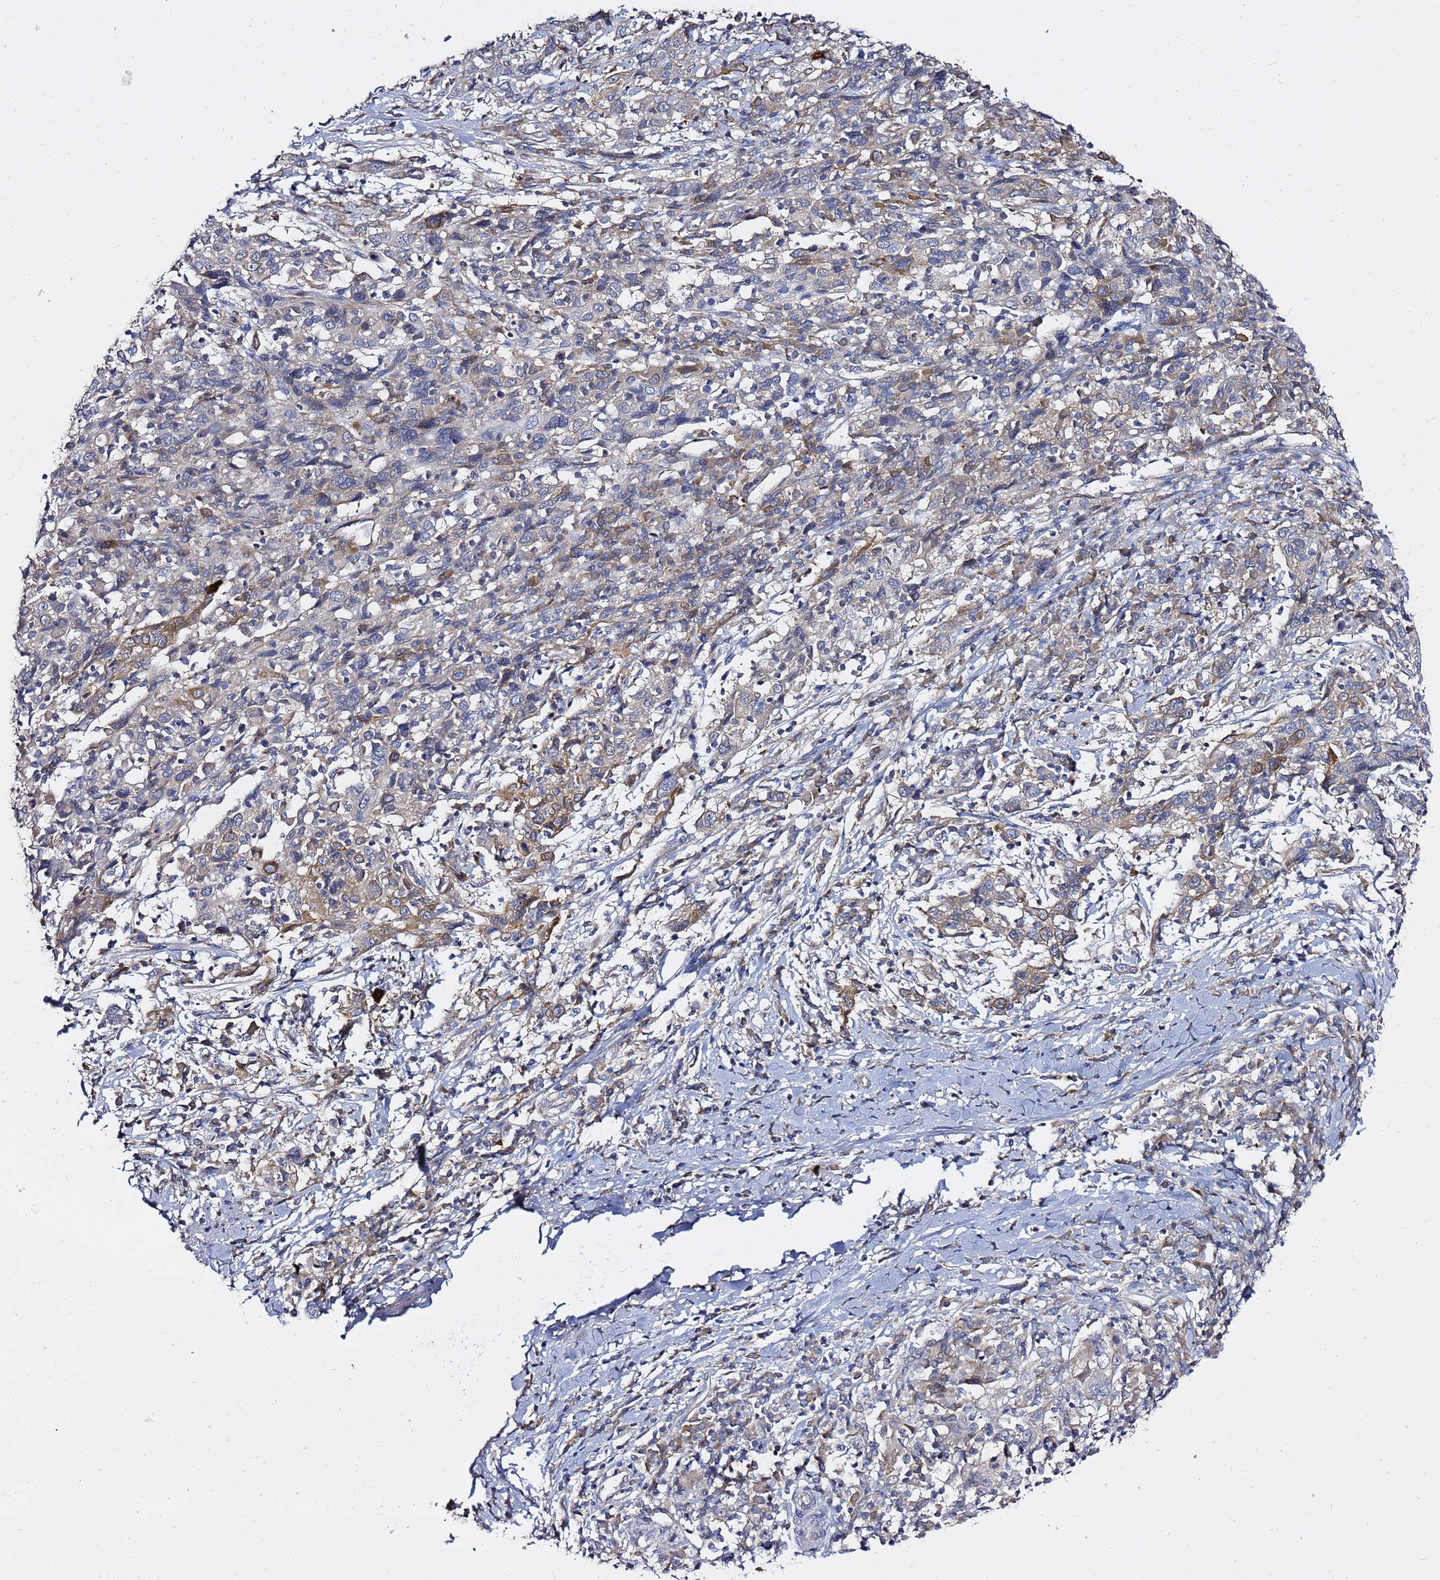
{"staining": {"intensity": "weak", "quantity": "<25%", "location": "cytoplasmic/membranous"}, "tissue": "cervical cancer", "cell_type": "Tumor cells", "image_type": "cancer", "snomed": [{"axis": "morphology", "description": "Squamous cell carcinoma, NOS"}, {"axis": "topography", "description": "Cervix"}], "caption": "This is an IHC image of squamous cell carcinoma (cervical). There is no staining in tumor cells.", "gene": "MON1B", "patient": {"sex": "female", "age": 46}}